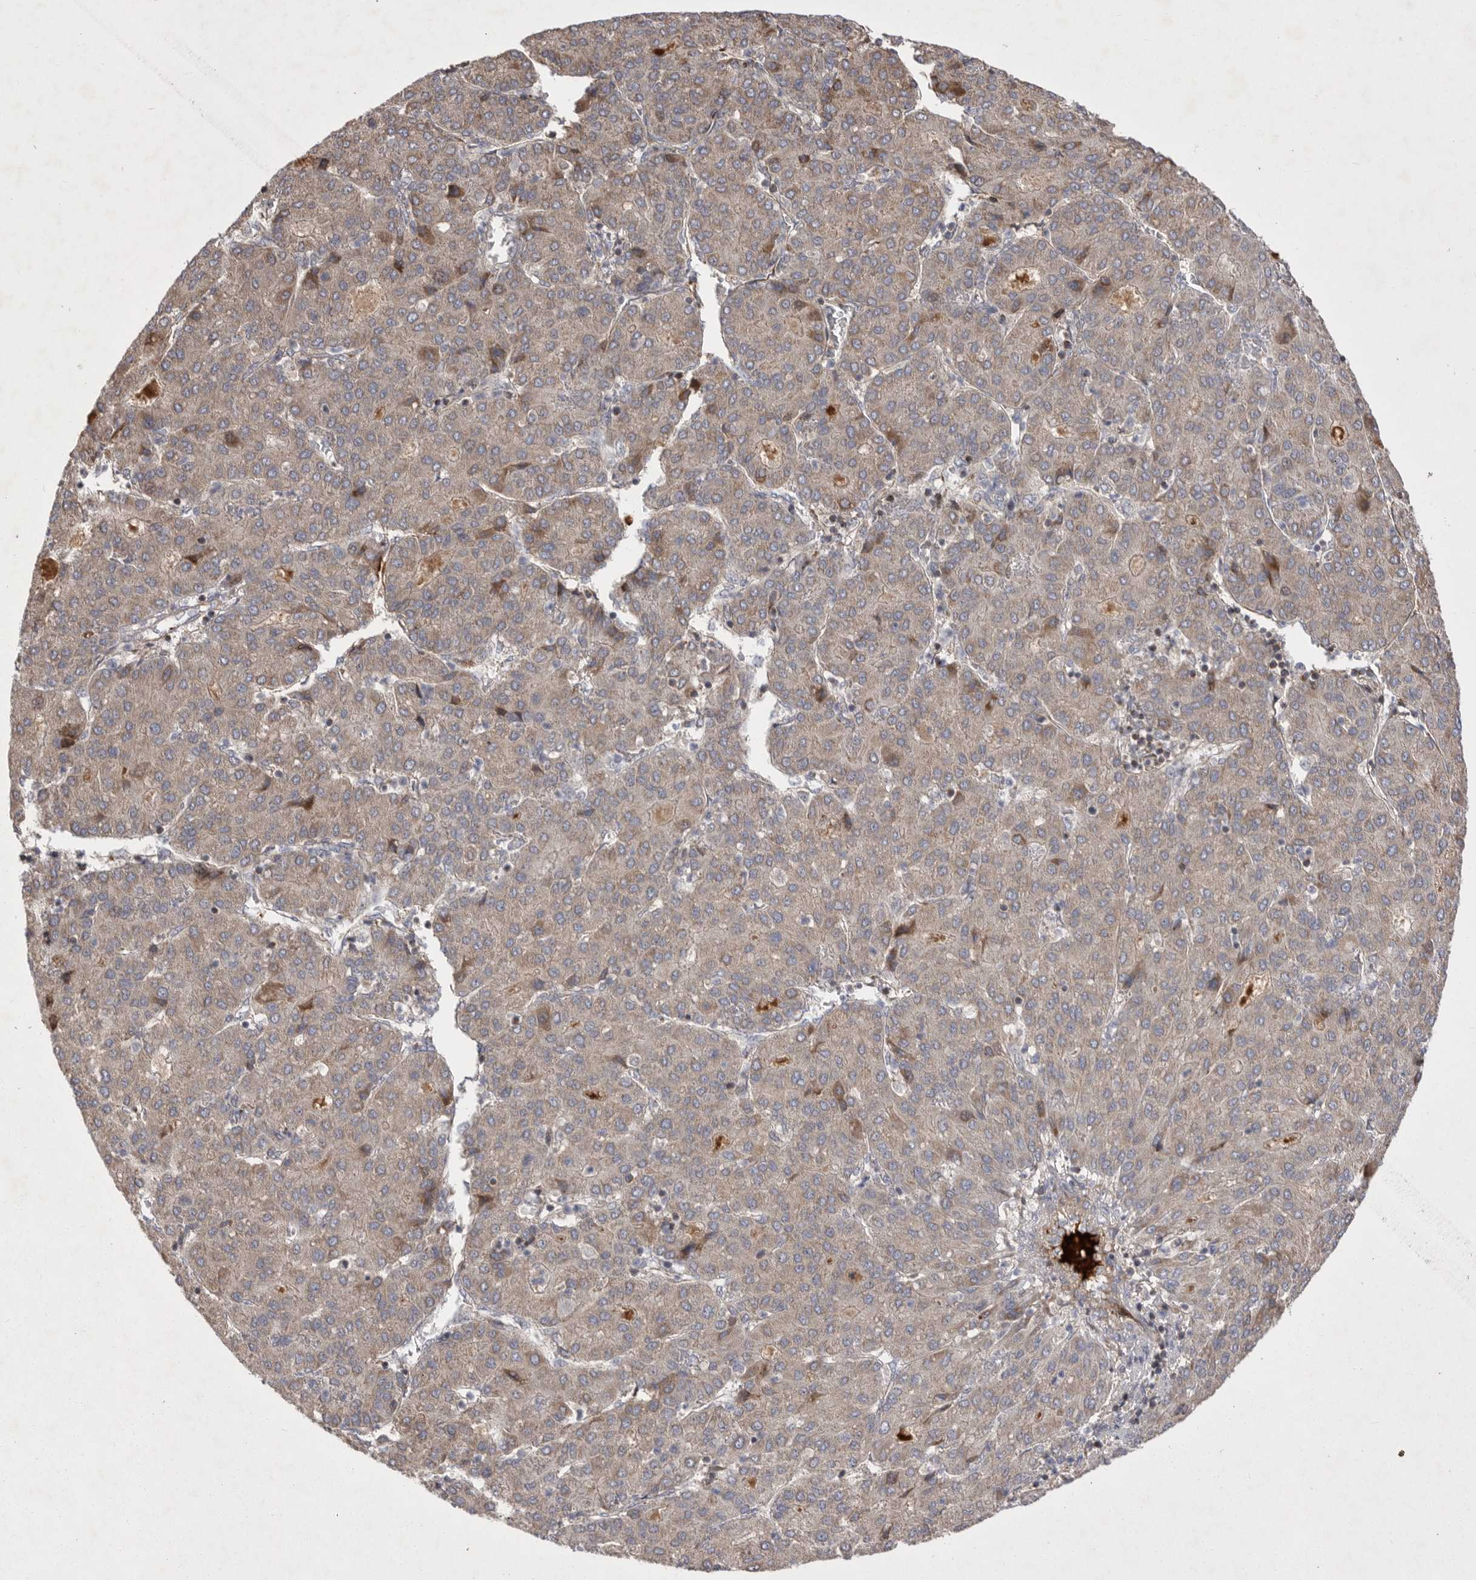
{"staining": {"intensity": "weak", "quantity": ">75%", "location": "cytoplasmic/membranous"}, "tissue": "liver cancer", "cell_type": "Tumor cells", "image_type": "cancer", "snomed": [{"axis": "morphology", "description": "Carcinoma, Hepatocellular, NOS"}, {"axis": "topography", "description": "Liver"}], "caption": "Liver hepatocellular carcinoma was stained to show a protein in brown. There is low levels of weak cytoplasmic/membranous expression in about >75% of tumor cells.", "gene": "KYAT3", "patient": {"sex": "male", "age": 65}}